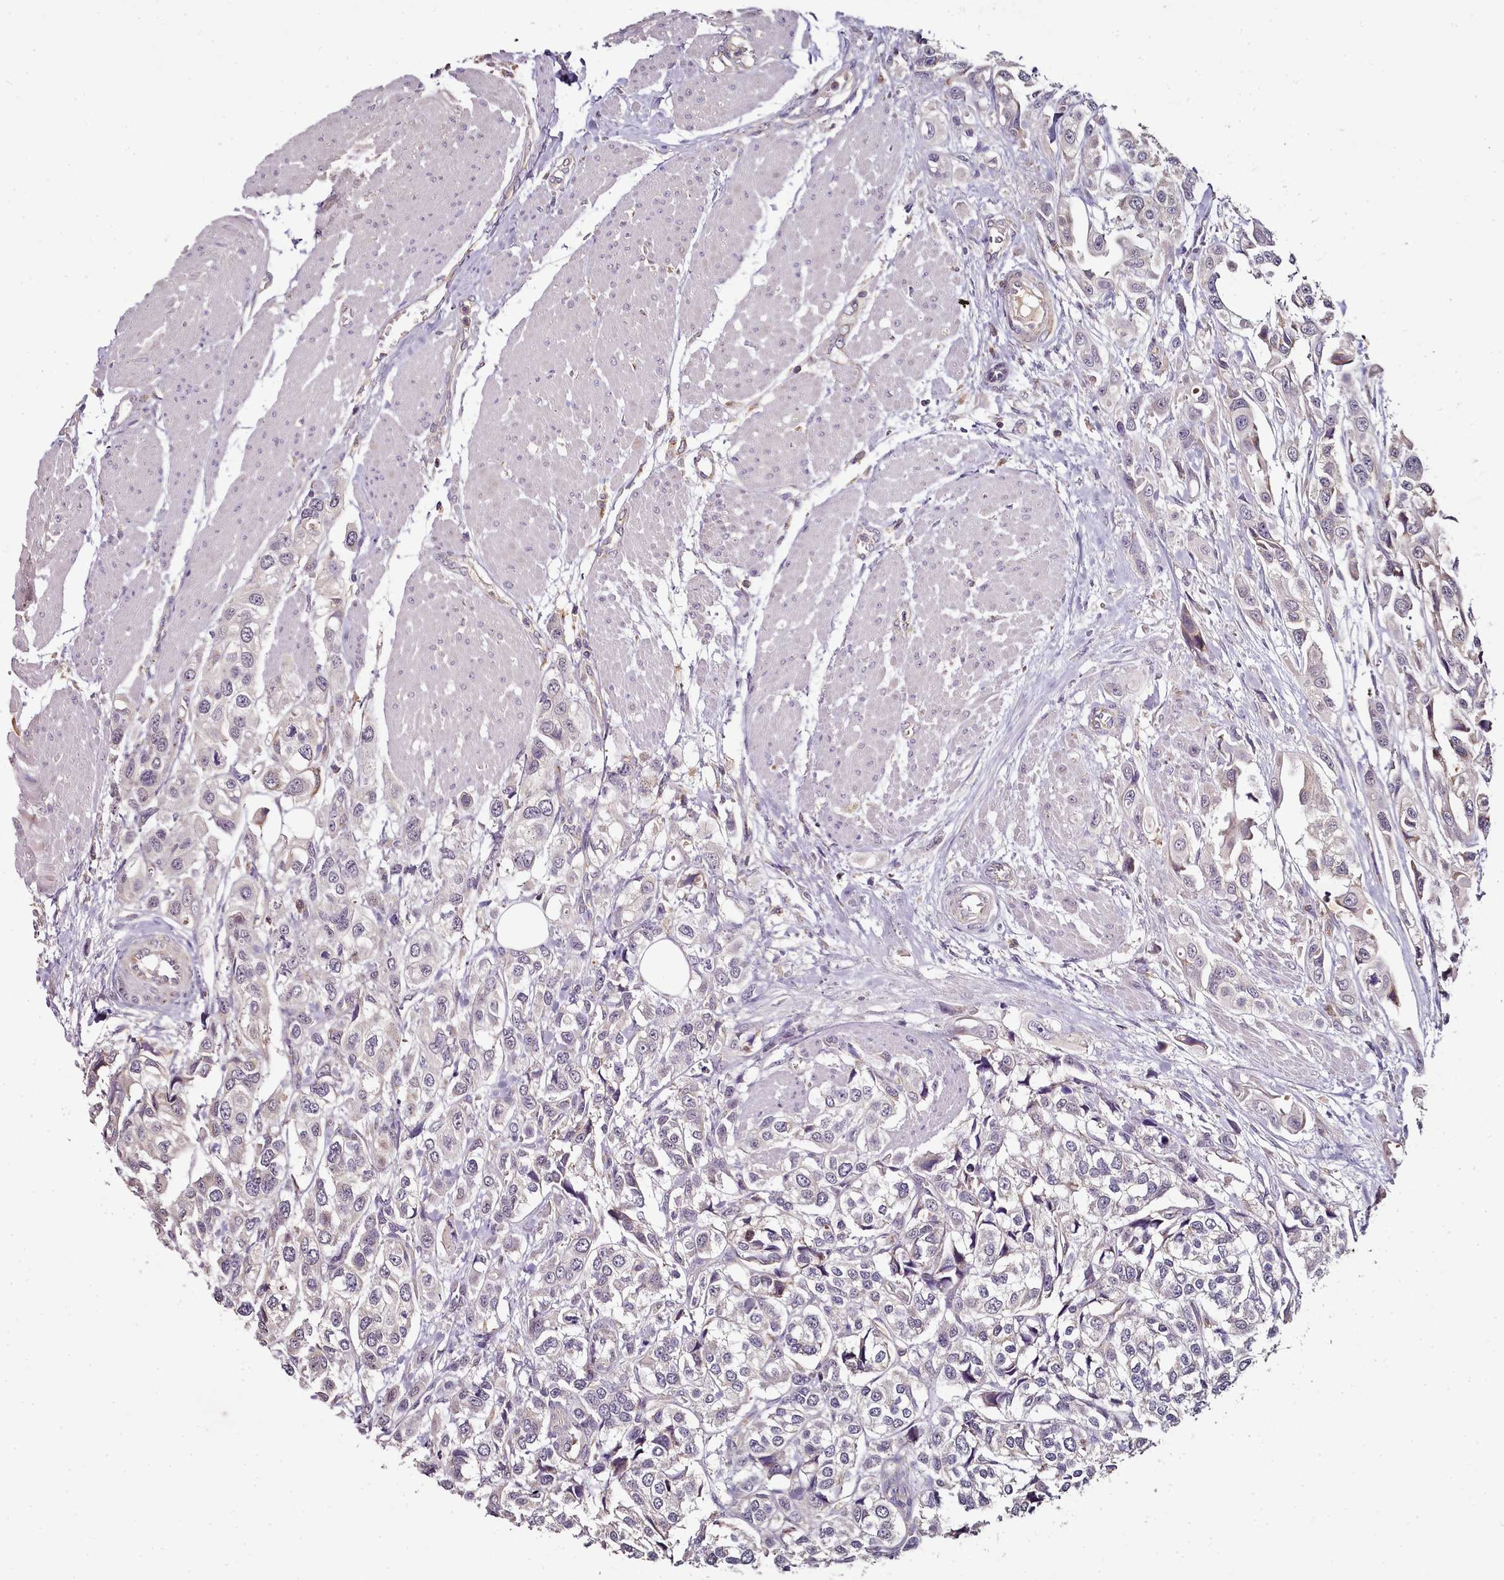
{"staining": {"intensity": "moderate", "quantity": "<25%", "location": "cytoplasmic/membranous"}, "tissue": "urothelial cancer", "cell_type": "Tumor cells", "image_type": "cancer", "snomed": [{"axis": "morphology", "description": "Urothelial carcinoma, High grade"}, {"axis": "topography", "description": "Urinary bladder"}], "caption": "Urothelial cancer tissue exhibits moderate cytoplasmic/membranous staining in about <25% of tumor cells, visualized by immunohistochemistry. (Stains: DAB in brown, nuclei in blue, Microscopy: brightfield microscopy at high magnification).", "gene": "ACSS1", "patient": {"sex": "male", "age": 67}}